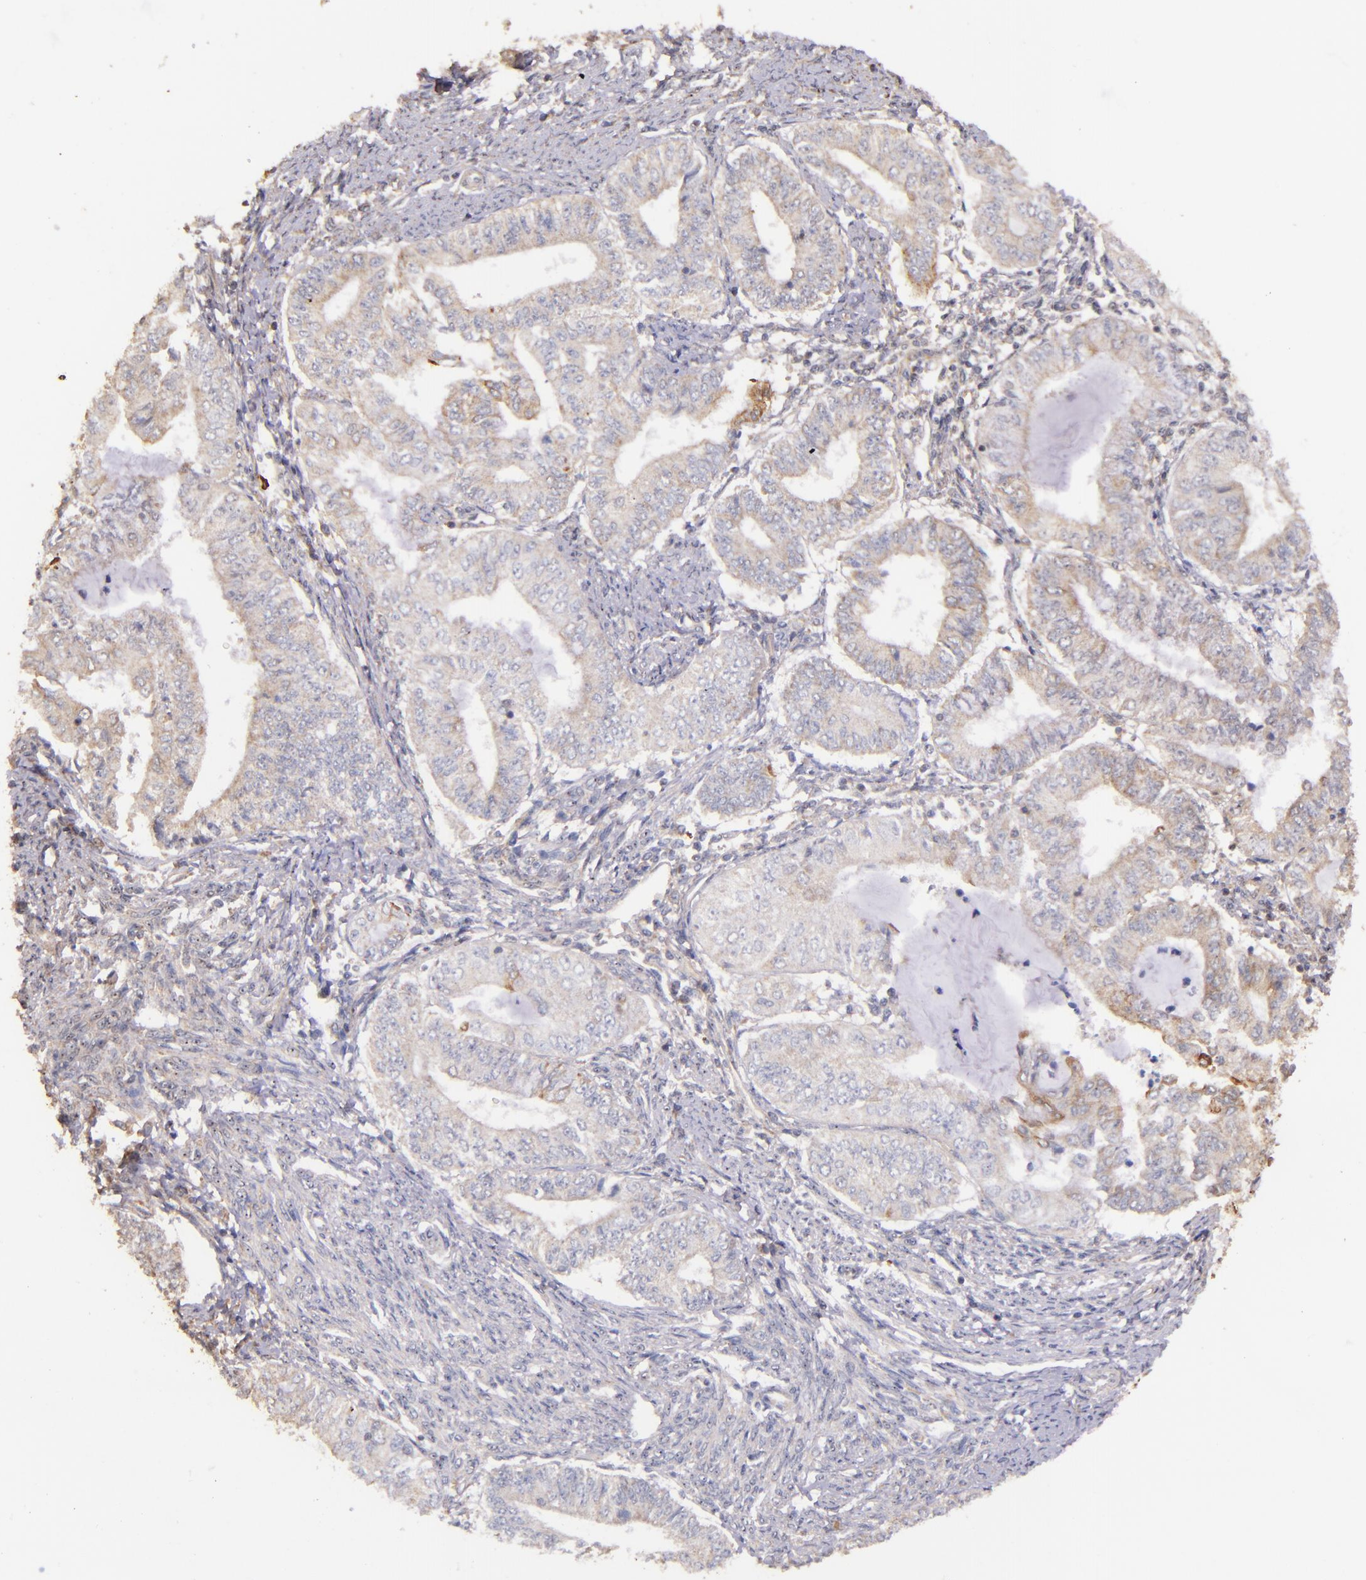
{"staining": {"intensity": "weak", "quantity": "25%-75%", "location": "cytoplasmic/membranous"}, "tissue": "endometrial cancer", "cell_type": "Tumor cells", "image_type": "cancer", "snomed": [{"axis": "morphology", "description": "Adenocarcinoma, NOS"}, {"axis": "topography", "description": "Endometrium"}], "caption": "The histopathology image displays staining of adenocarcinoma (endometrial), revealing weak cytoplasmic/membranous protein positivity (brown color) within tumor cells.", "gene": "SHC1", "patient": {"sex": "female", "age": 66}}